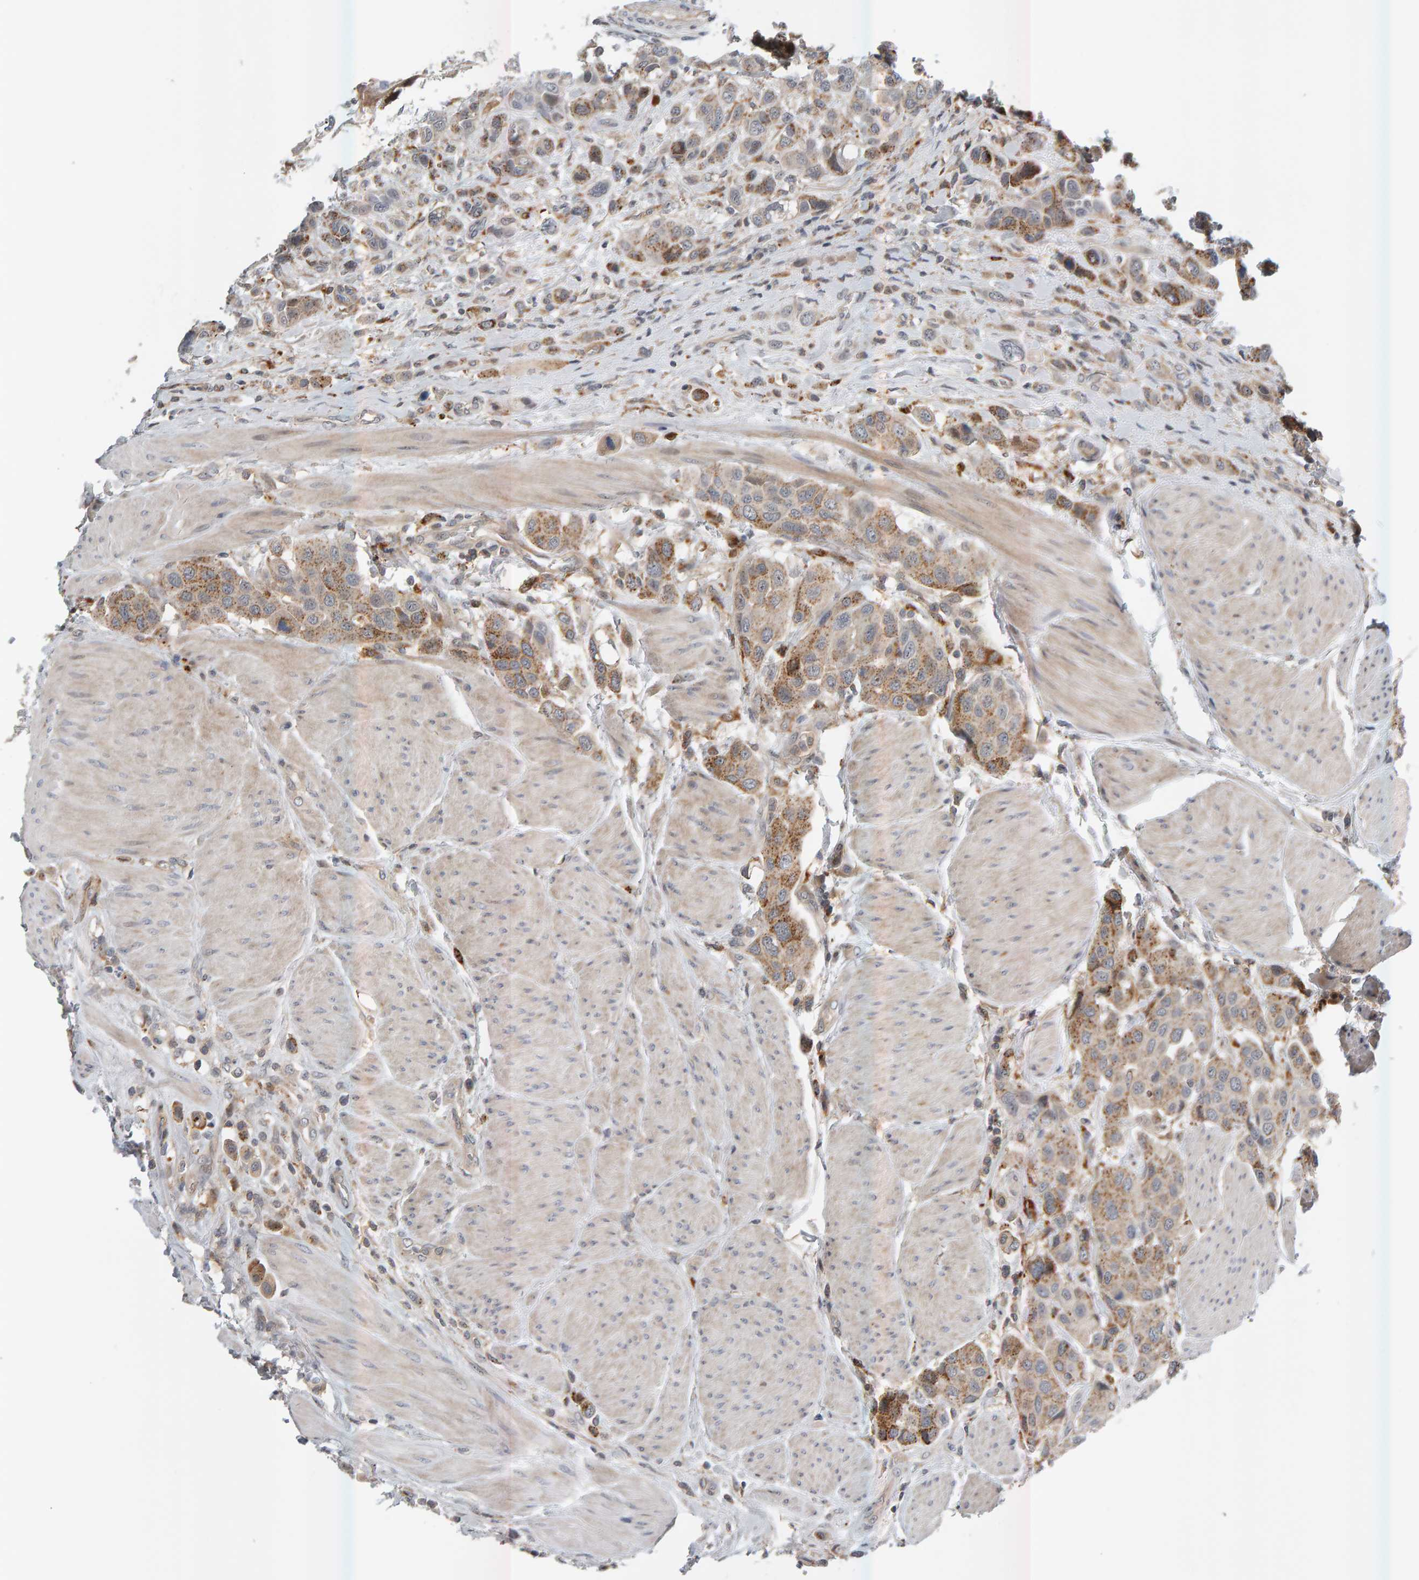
{"staining": {"intensity": "moderate", "quantity": ">75%", "location": "cytoplasmic/membranous"}, "tissue": "urothelial cancer", "cell_type": "Tumor cells", "image_type": "cancer", "snomed": [{"axis": "morphology", "description": "Urothelial carcinoma, High grade"}, {"axis": "topography", "description": "Urinary bladder"}], "caption": "Immunohistochemical staining of urothelial cancer shows medium levels of moderate cytoplasmic/membranous expression in about >75% of tumor cells.", "gene": "ZNF160", "patient": {"sex": "male", "age": 50}}